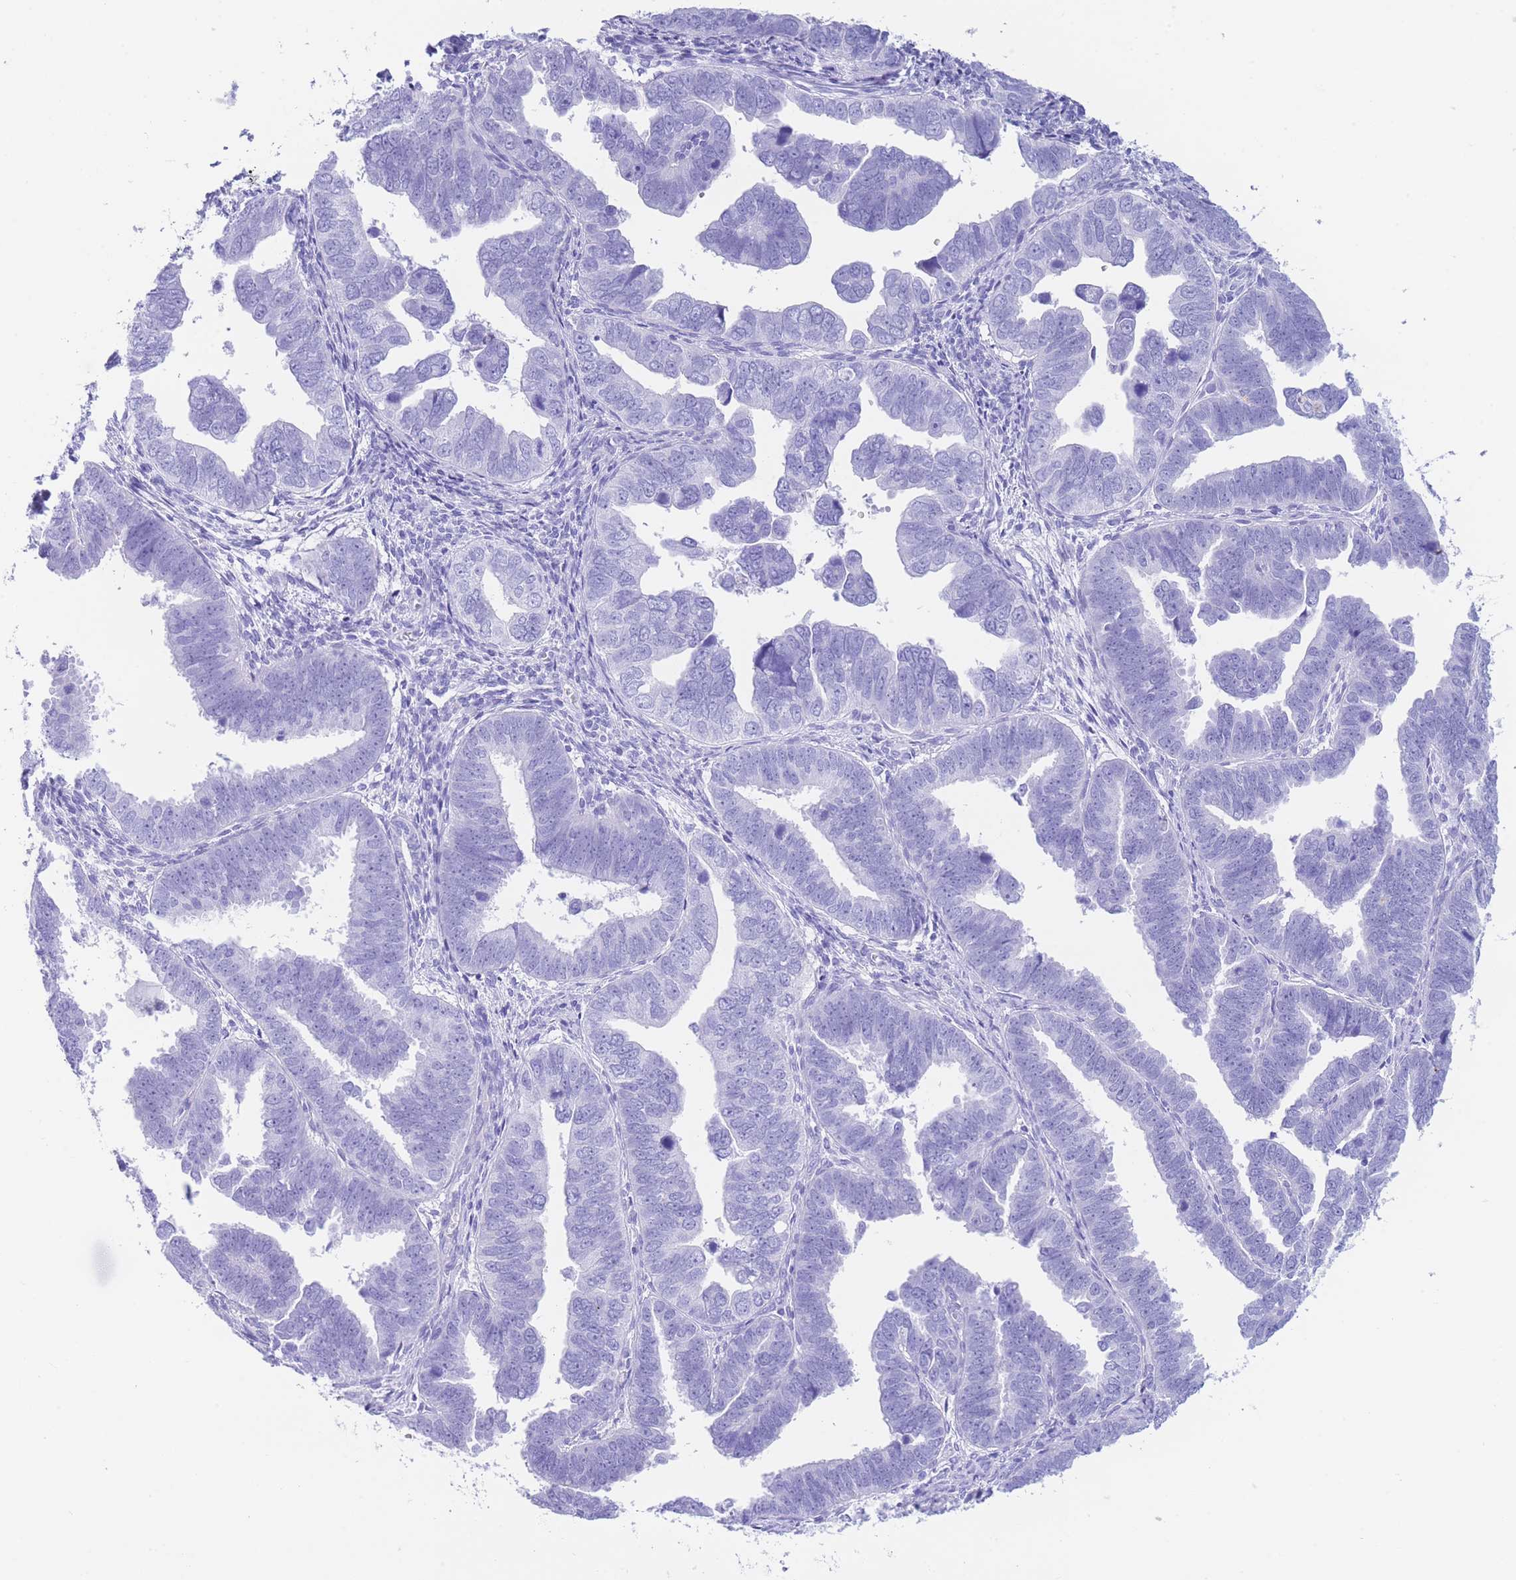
{"staining": {"intensity": "negative", "quantity": "none", "location": "none"}, "tissue": "endometrial cancer", "cell_type": "Tumor cells", "image_type": "cancer", "snomed": [{"axis": "morphology", "description": "Adenocarcinoma, NOS"}, {"axis": "topography", "description": "Endometrium"}], "caption": "Histopathology image shows no protein expression in tumor cells of adenocarcinoma (endometrial) tissue.", "gene": "SLCO1B3", "patient": {"sex": "female", "age": 75}}